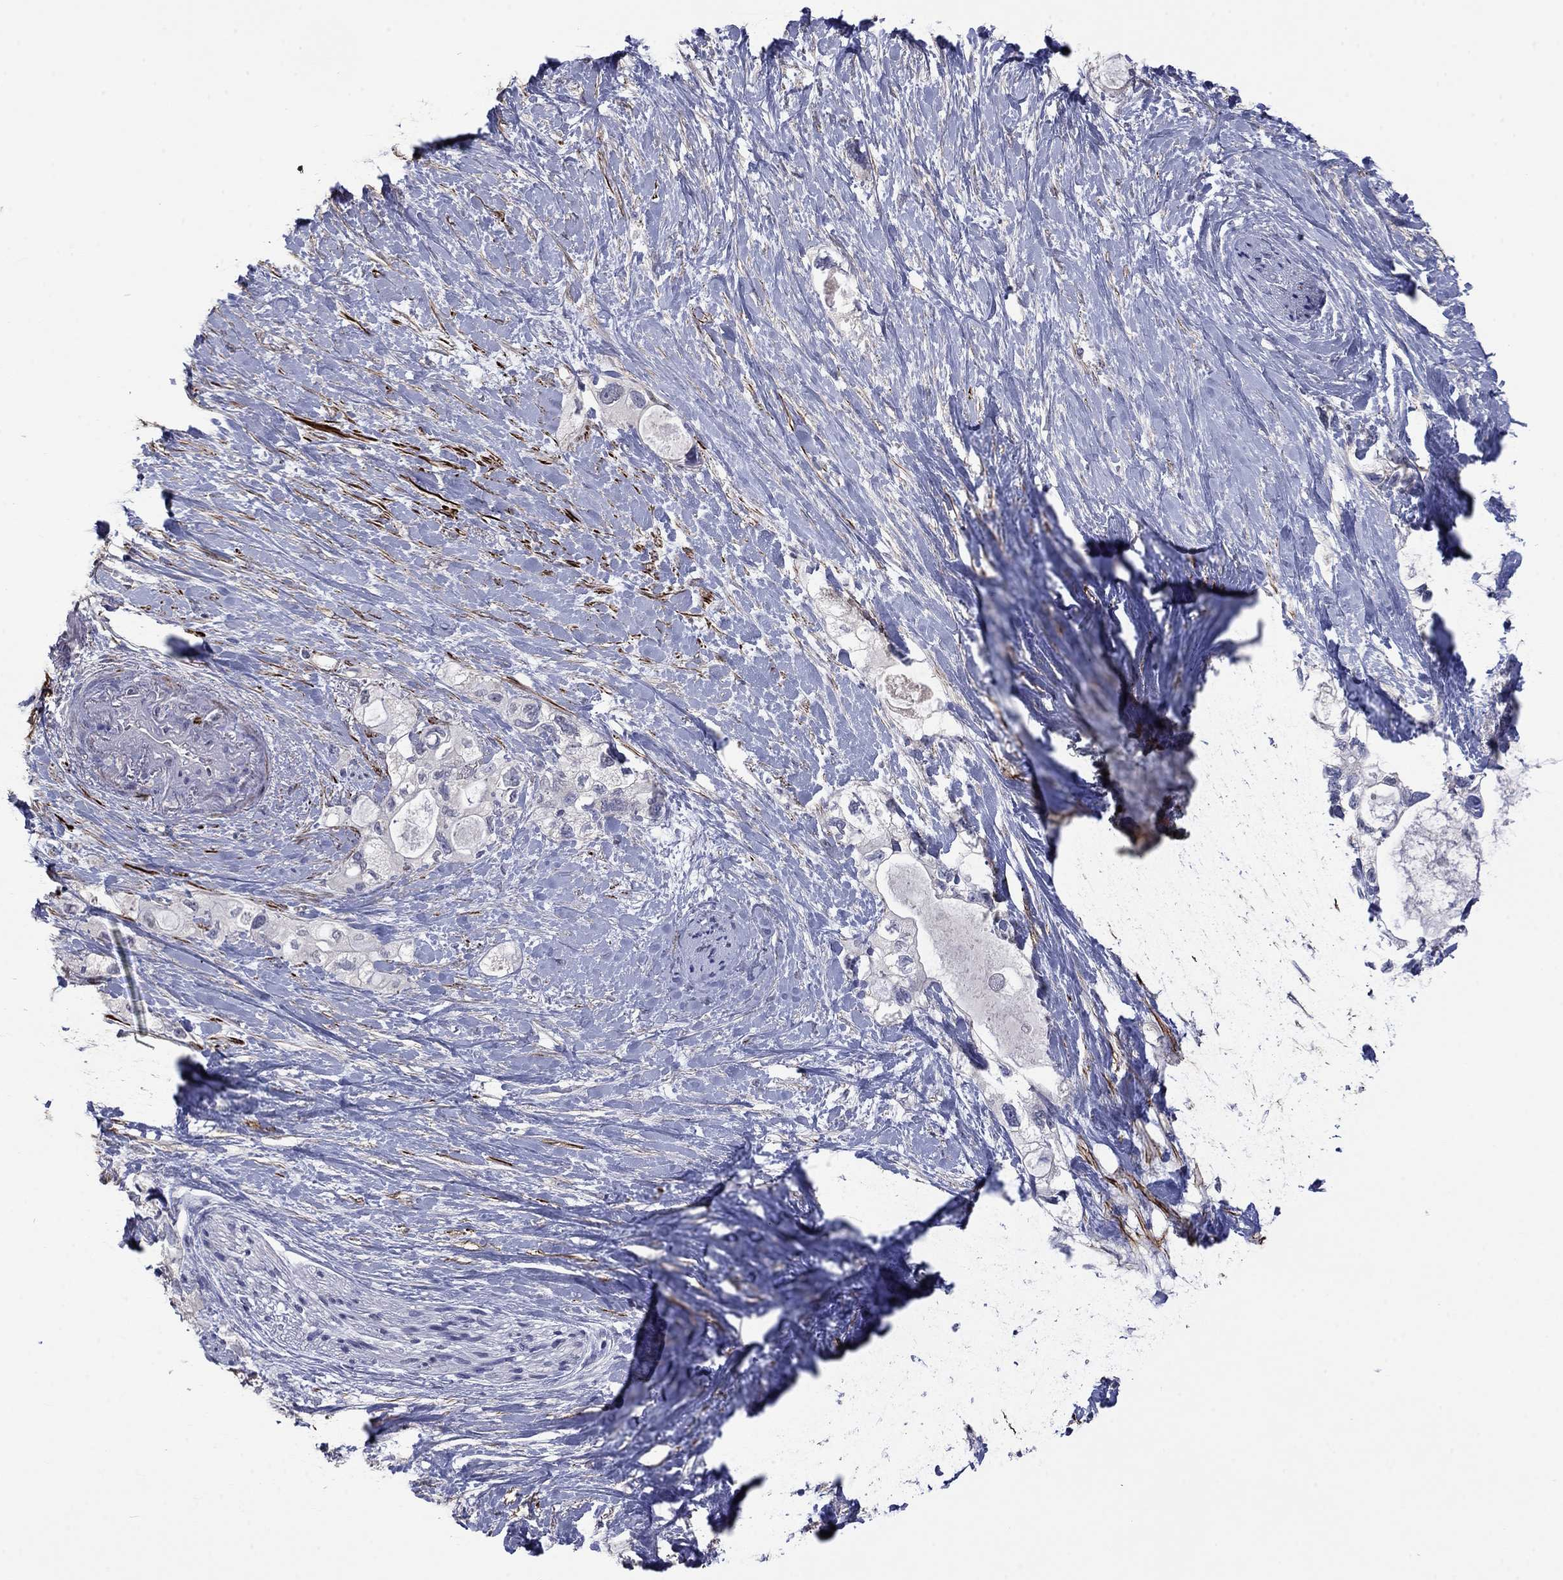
{"staining": {"intensity": "negative", "quantity": "none", "location": "none"}, "tissue": "pancreatic cancer", "cell_type": "Tumor cells", "image_type": "cancer", "snomed": [{"axis": "morphology", "description": "Adenocarcinoma, NOS"}, {"axis": "topography", "description": "Pancreas"}], "caption": "Immunohistochemical staining of adenocarcinoma (pancreatic) displays no significant staining in tumor cells.", "gene": "IP6K3", "patient": {"sex": "female", "age": 56}}